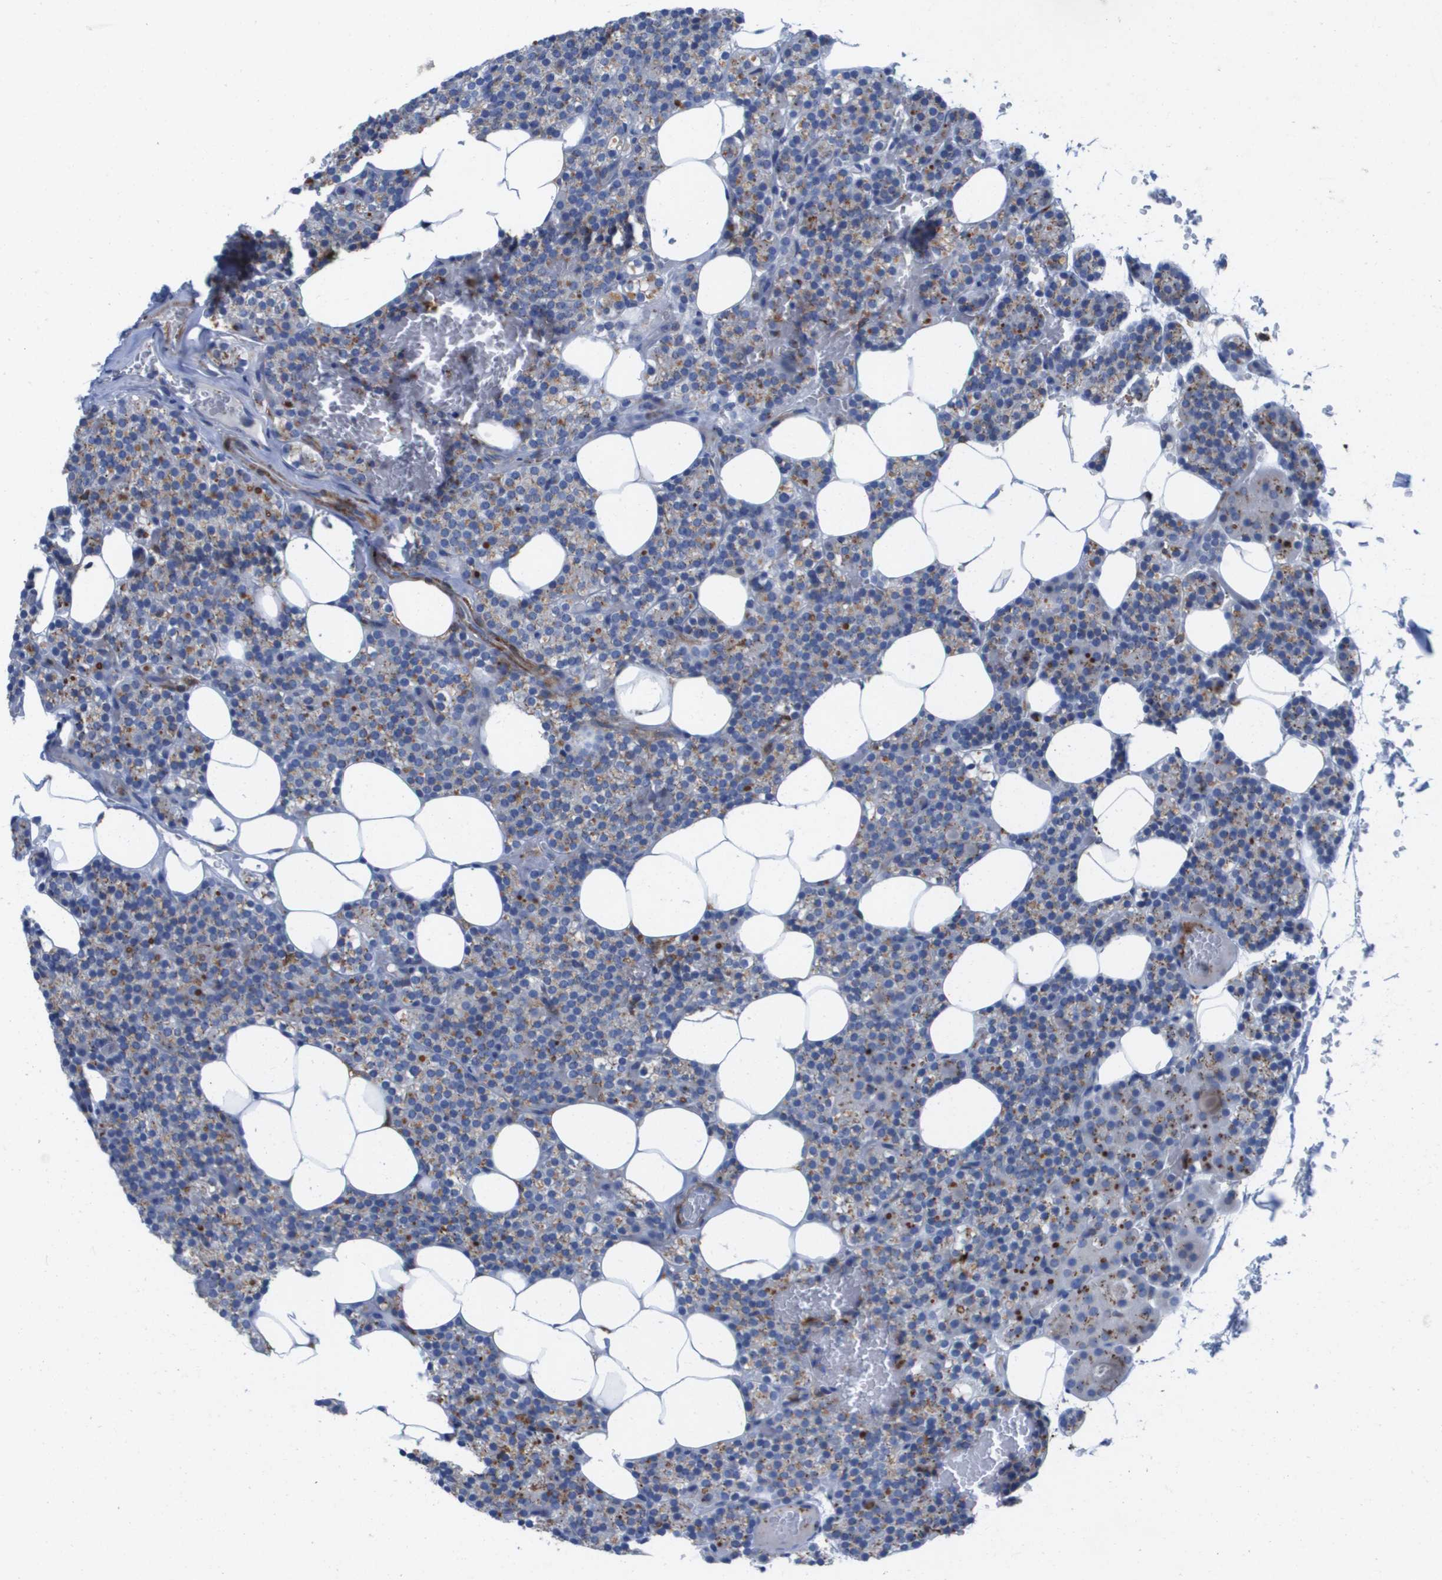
{"staining": {"intensity": "weak", "quantity": "<25%", "location": "cytoplasmic/membranous"}, "tissue": "parathyroid gland", "cell_type": "Glandular cells", "image_type": "normal", "snomed": [{"axis": "morphology", "description": "Normal tissue, NOS"}, {"axis": "morphology", "description": "Inflammation chronic"}, {"axis": "morphology", "description": "Goiter, colloid"}, {"axis": "topography", "description": "Thyroid gland"}, {"axis": "topography", "description": "Parathyroid gland"}], "caption": "A micrograph of parathyroid gland stained for a protein shows no brown staining in glandular cells.", "gene": "SLC37A2", "patient": {"sex": "male", "age": 65}}